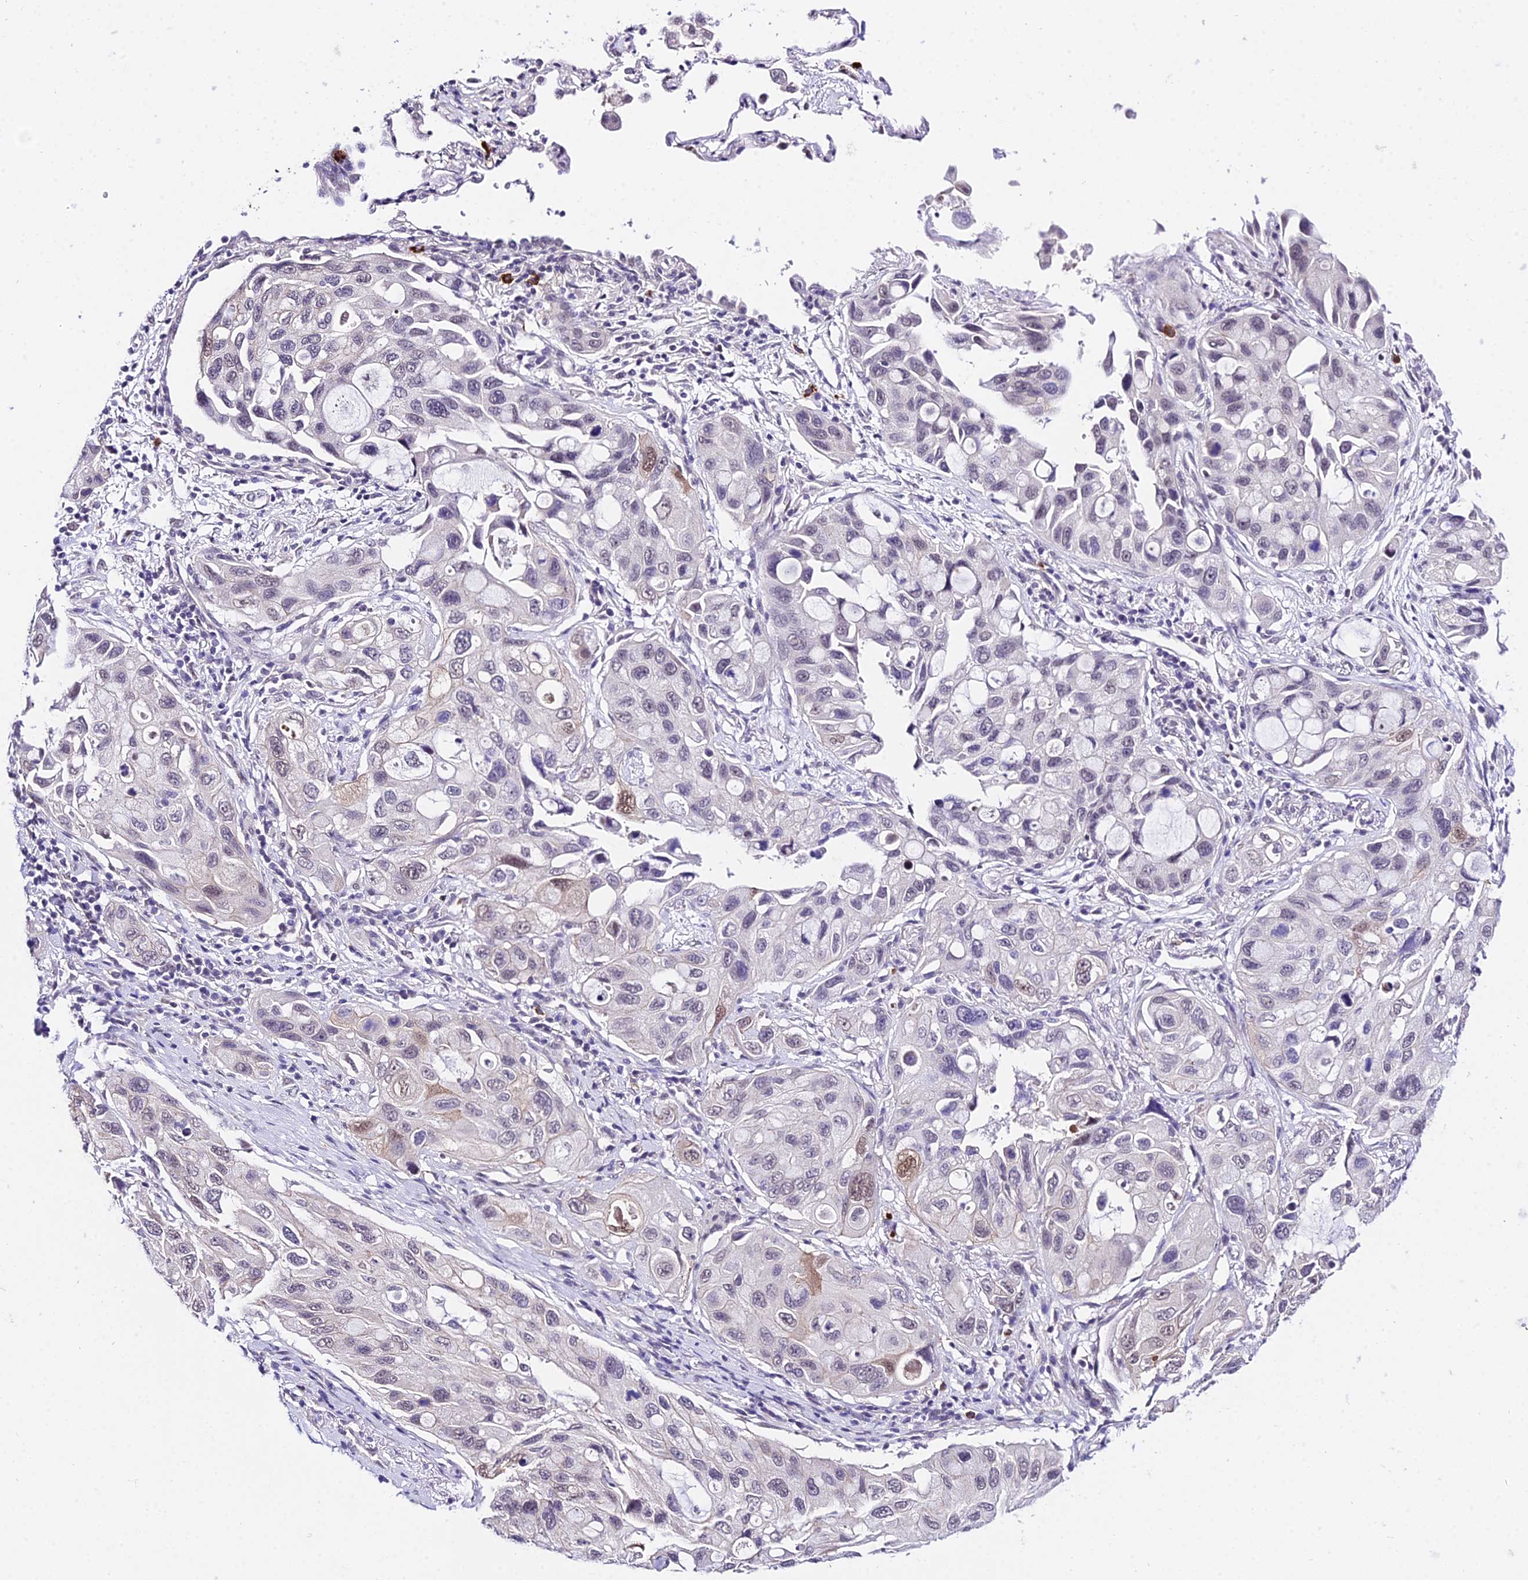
{"staining": {"intensity": "moderate", "quantity": "<25%", "location": "nuclear"}, "tissue": "lung cancer", "cell_type": "Tumor cells", "image_type": "cancer", "snomed": [{"axis": "morphology", "description": "Squamous cell carcinoma, NOS"}, {"axis": "topography", "description": "Lung"}], "caption": "The immunohistochemical stain labels moderate nuclear staining in tumor cells of lung cancer tissue.", "gene": "POLR2I", "patient": {"sex": "female", "age": 73}}